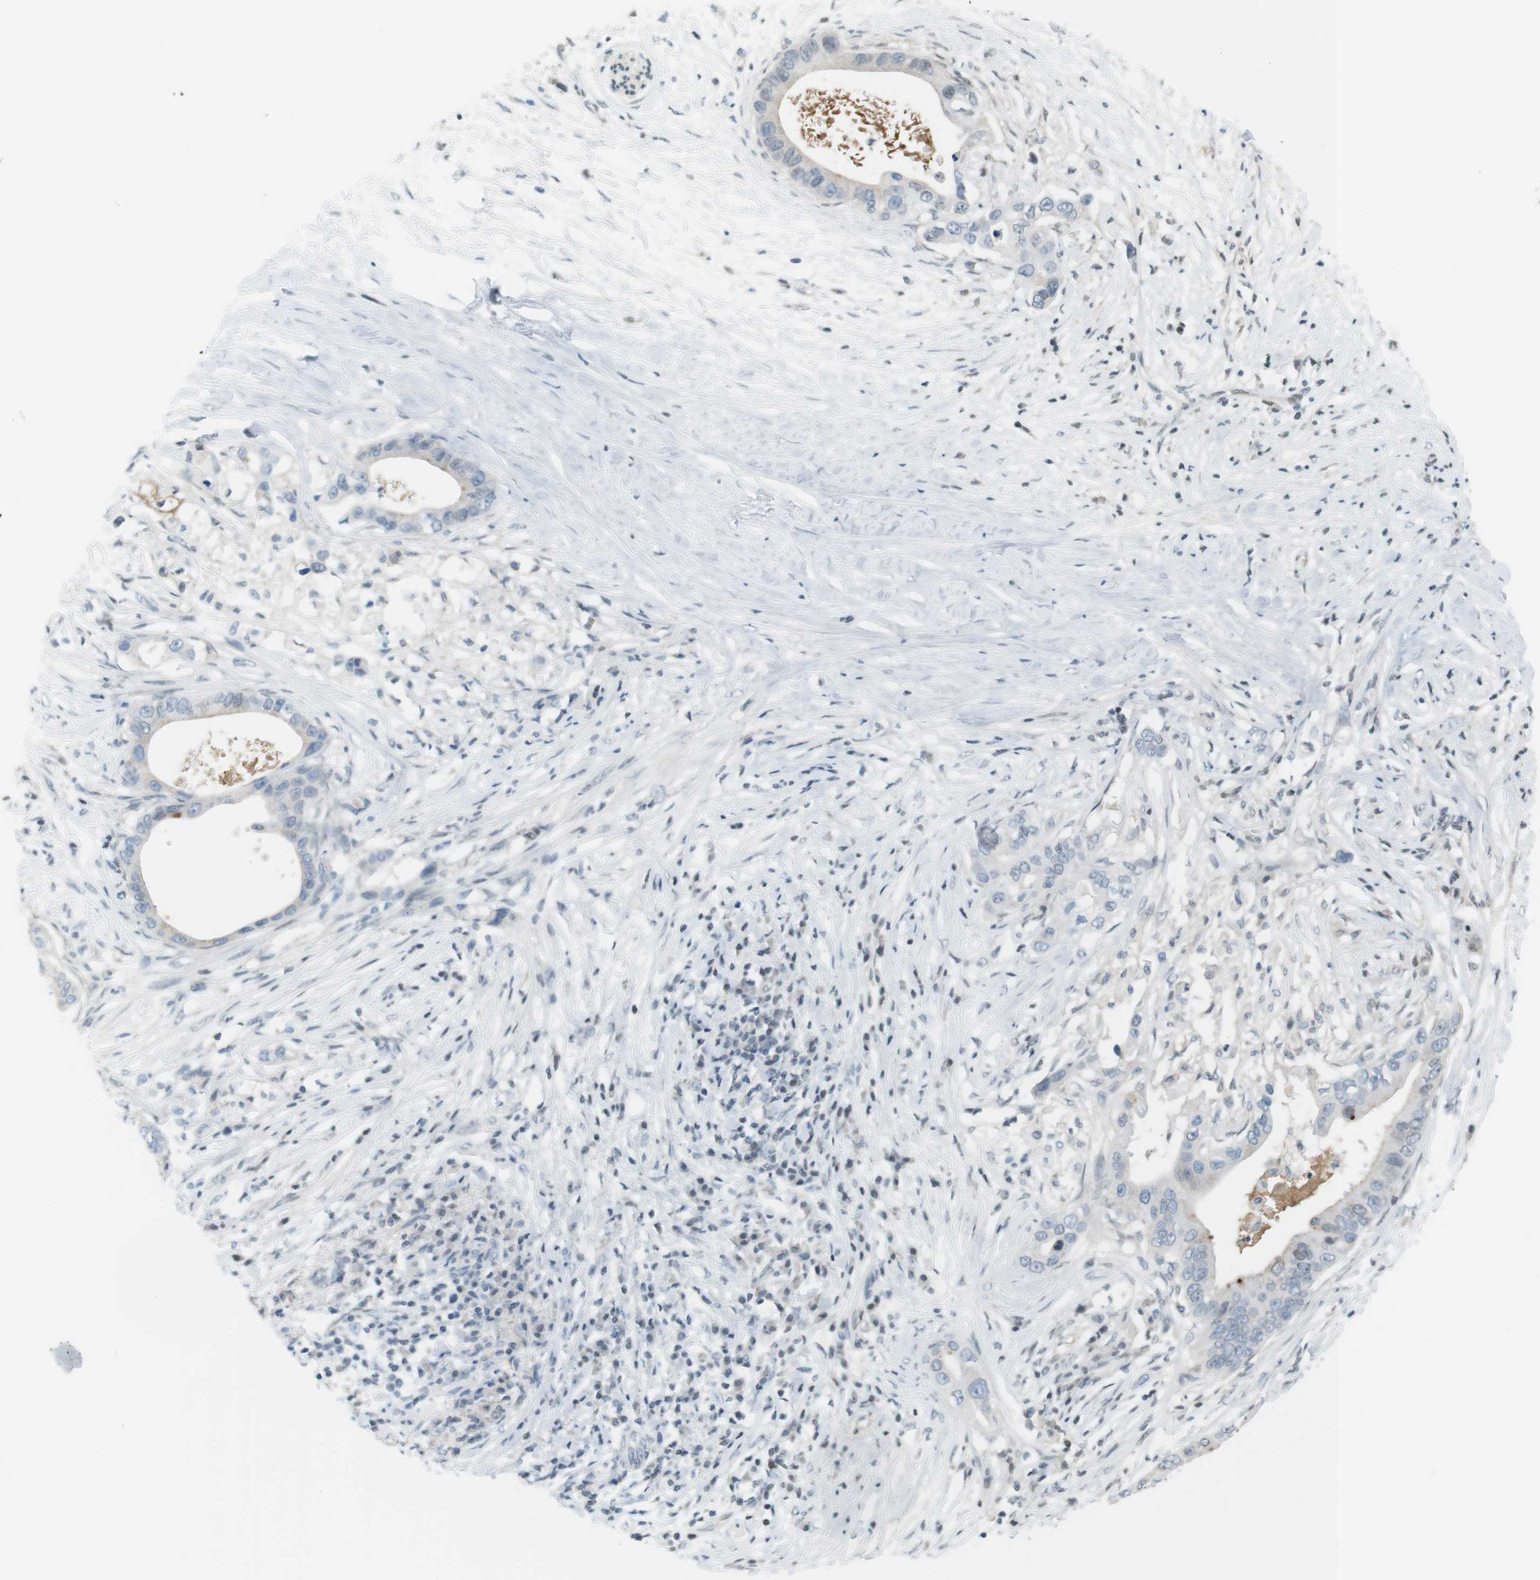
{"staining": {"intensity": "negative", "quantity": "none", "location": "none"}, "tissue": "pancreatic cancer", "cell_type": "Tumor cells", "image_type": "cancer", "snomed": [{"axis": "morphology", "description": "Adenocarcinoma, NOS"}, {"axis": "topography", "description": "Pancreas"}], "caption": "DAB (3,3'-diaminobenzidine) immunohistochemical staining of human adenocarcinoma (pancreatic) demonstrates no significant staining in tumor cells.", "gene": "AZGP1", "patient": {"sex": "male", "age": 77}}